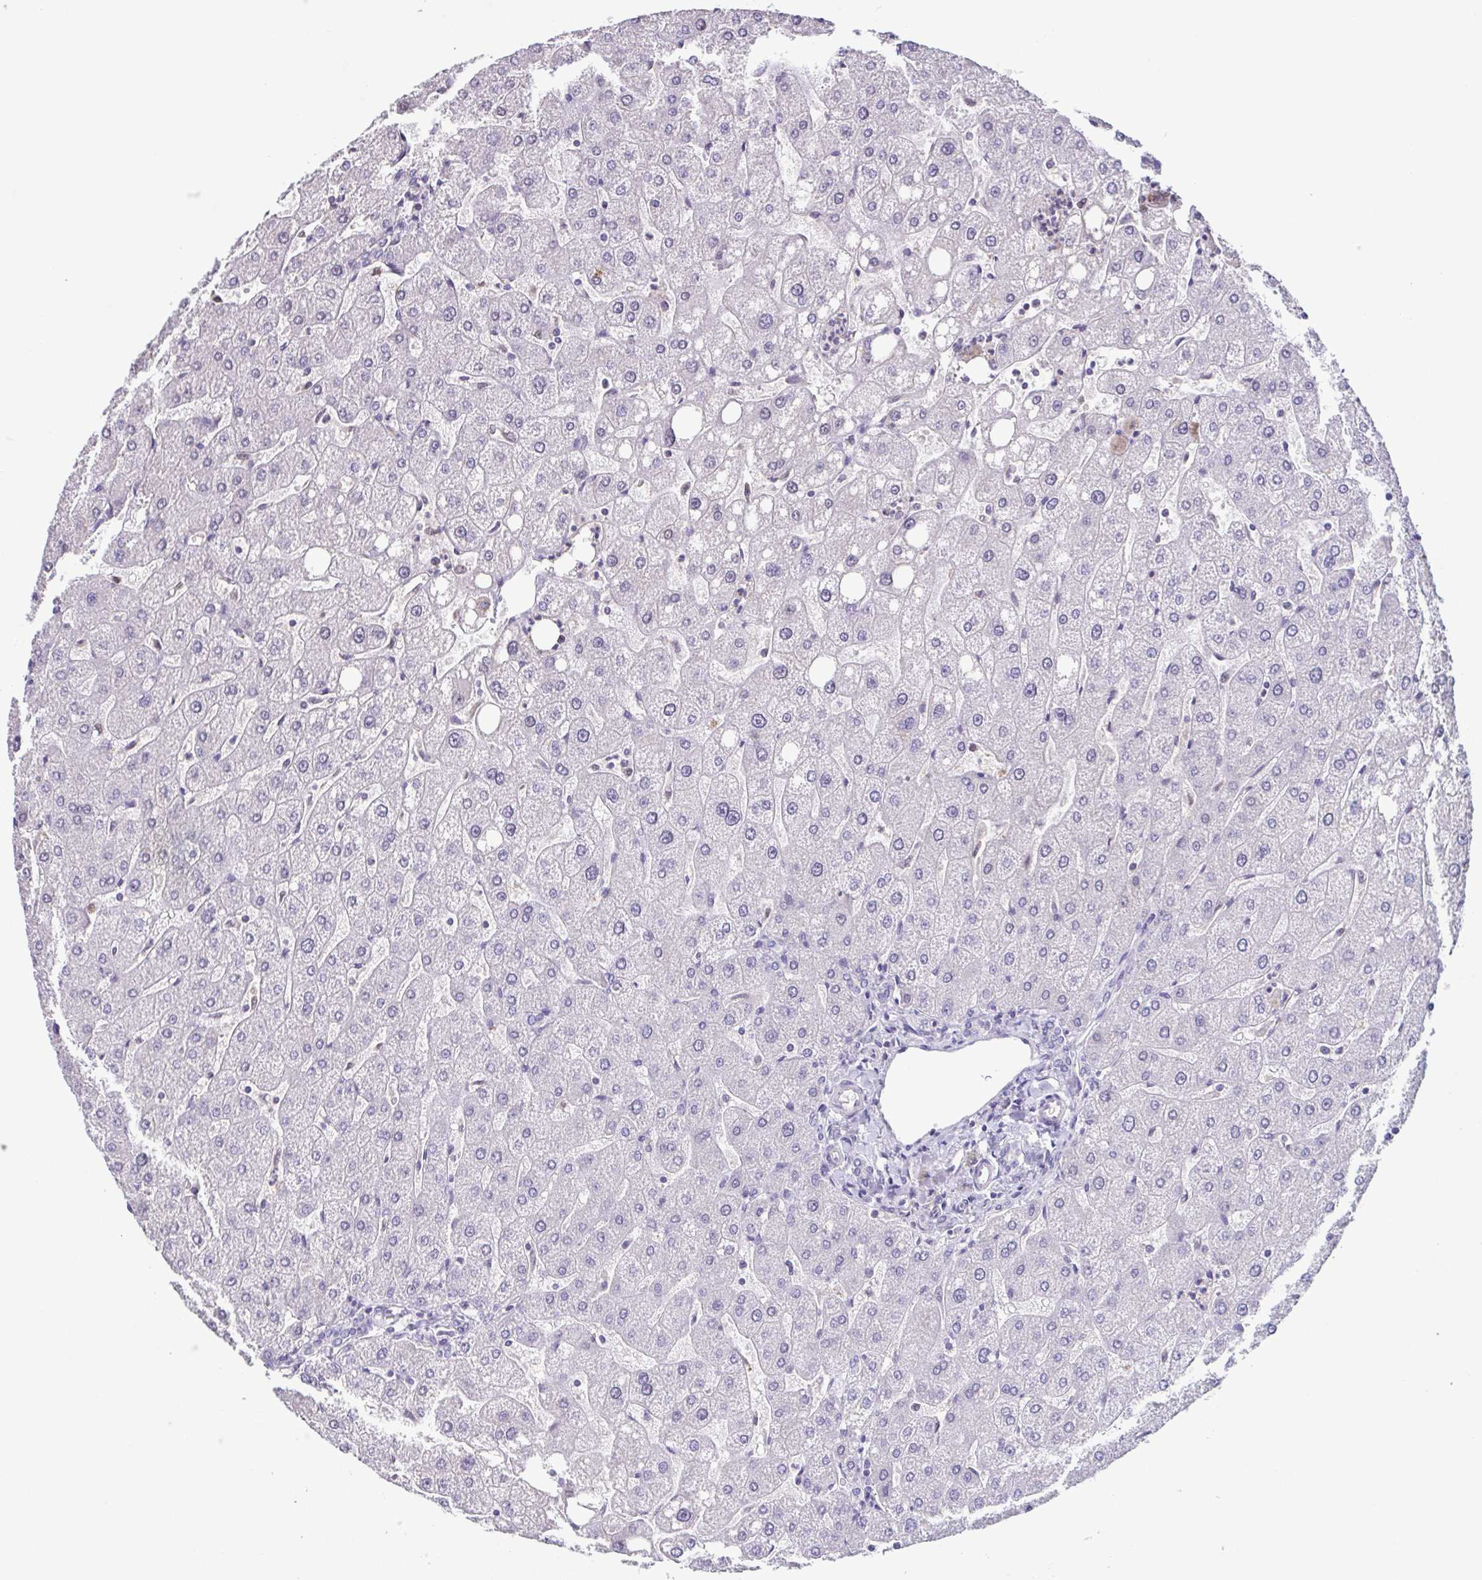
{"staining": {"intensity": "negative", "quantity": "none", "location": "none"}, "tissue": "liver", "cell_type": "Cholangiocytes", "image_type": "normal", "snomed": [{"axis": "morphology", "description": "Normal tissue, NOS"}, {"axis": "topography", "description": "Liver"}], "caption": "An image of liver stained for a protein exhibits no brown staining in cholangiocytes.", "gene": "ACTRT3", "patient": {"sex": "male", "age": 67}}